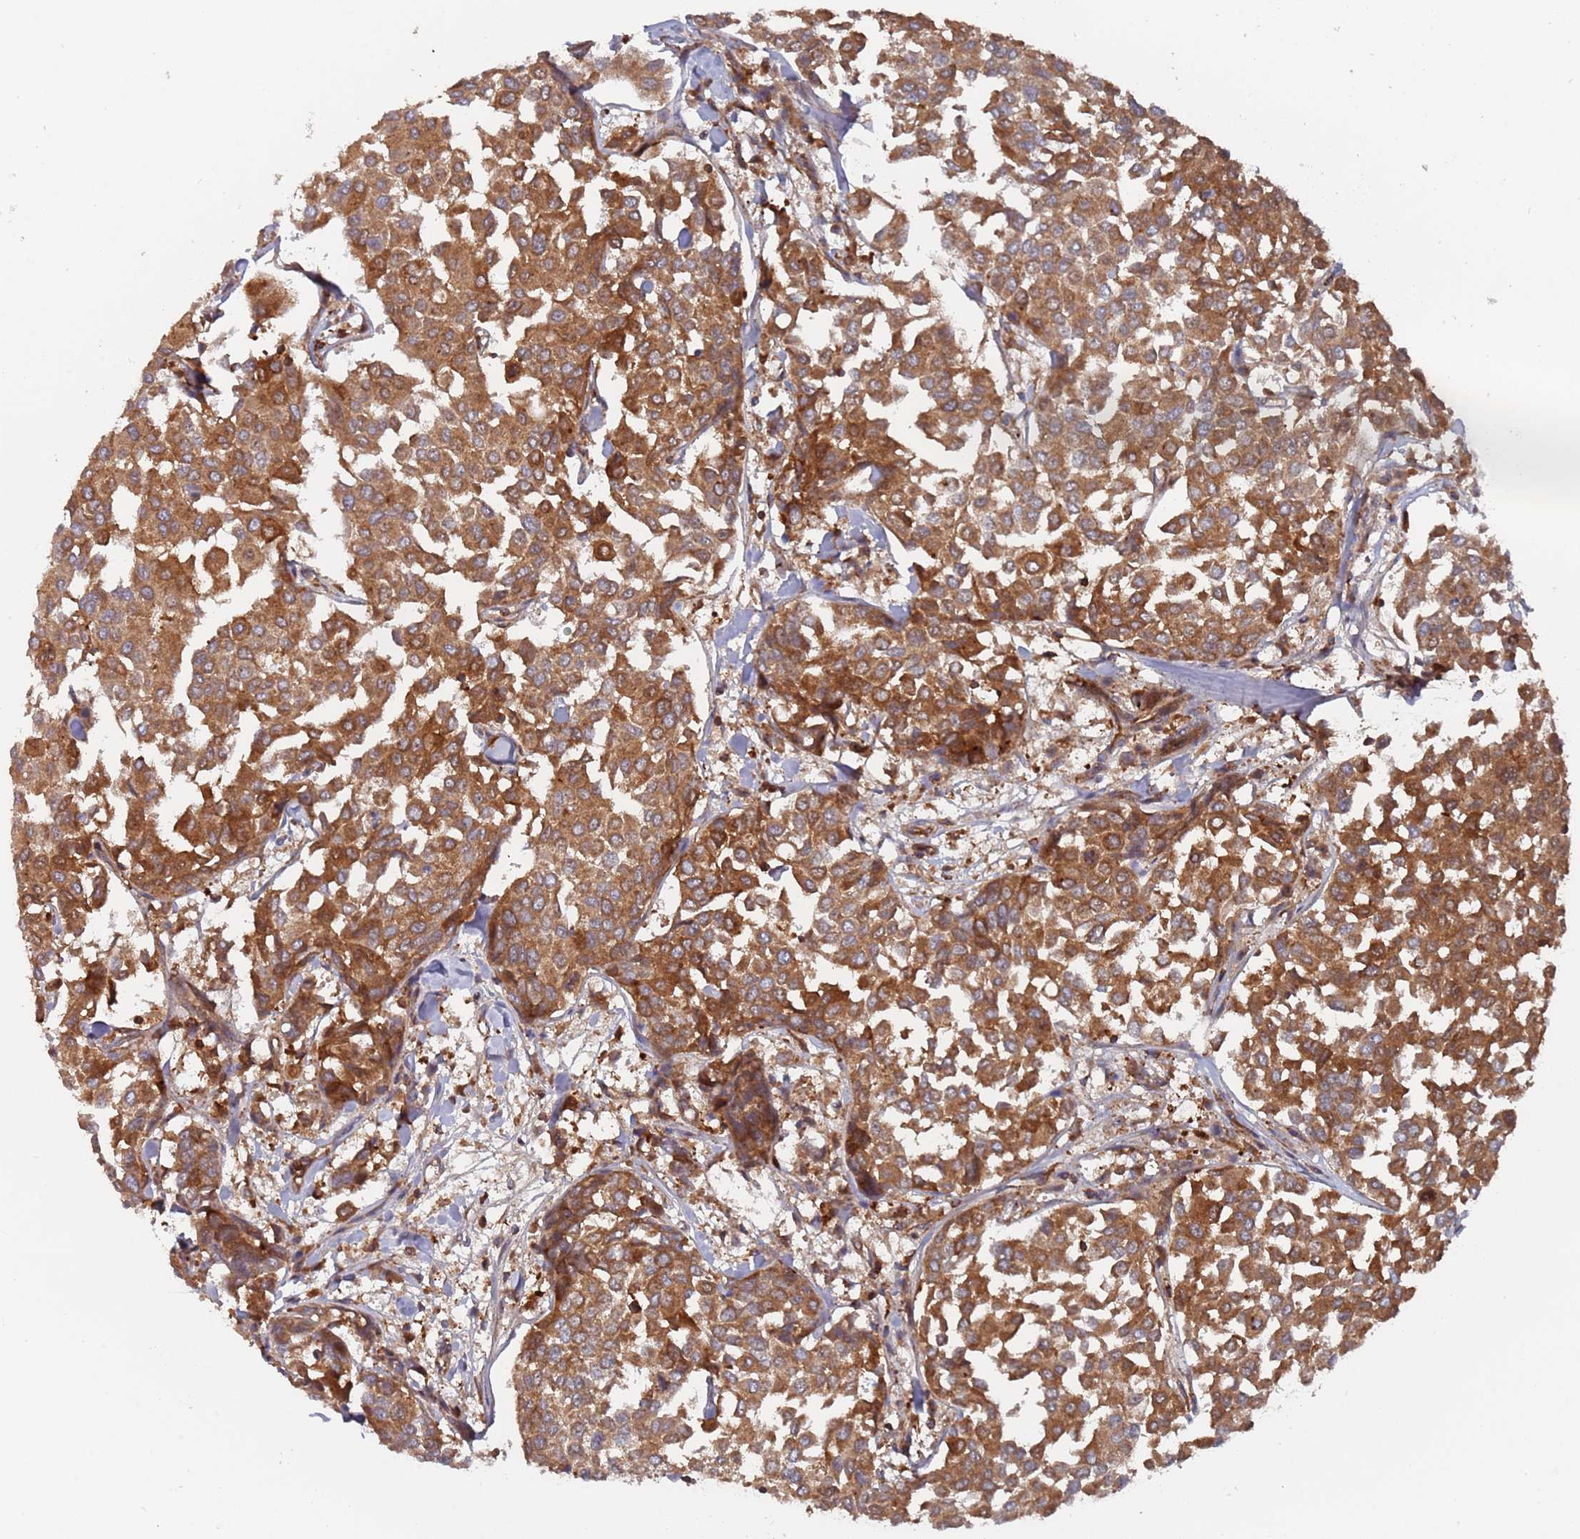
{"staining": {"intensity": "strong", "quantity": ">75%", "location": "cytoplasmic/membranous"}, "tissue": "breast cancer", "cell_type": "Tumor cells", "image_type": "cancer", "snomed": [{"axis": "morphology", "description": "Duct carcinoma"}, {"axis": "topography", "description": "Breast"}], "caption": "Immunohistochemistry (IHC) (DAB (3,3'-diaminobenzidine)) staining of invasive ductal carcinoma (breast) shows strong cytoplasmic/membranous protein positivity in about >75% of tumor cells.", "gene": "DDX60", "patient": {"sex": "female", "age": 55}}